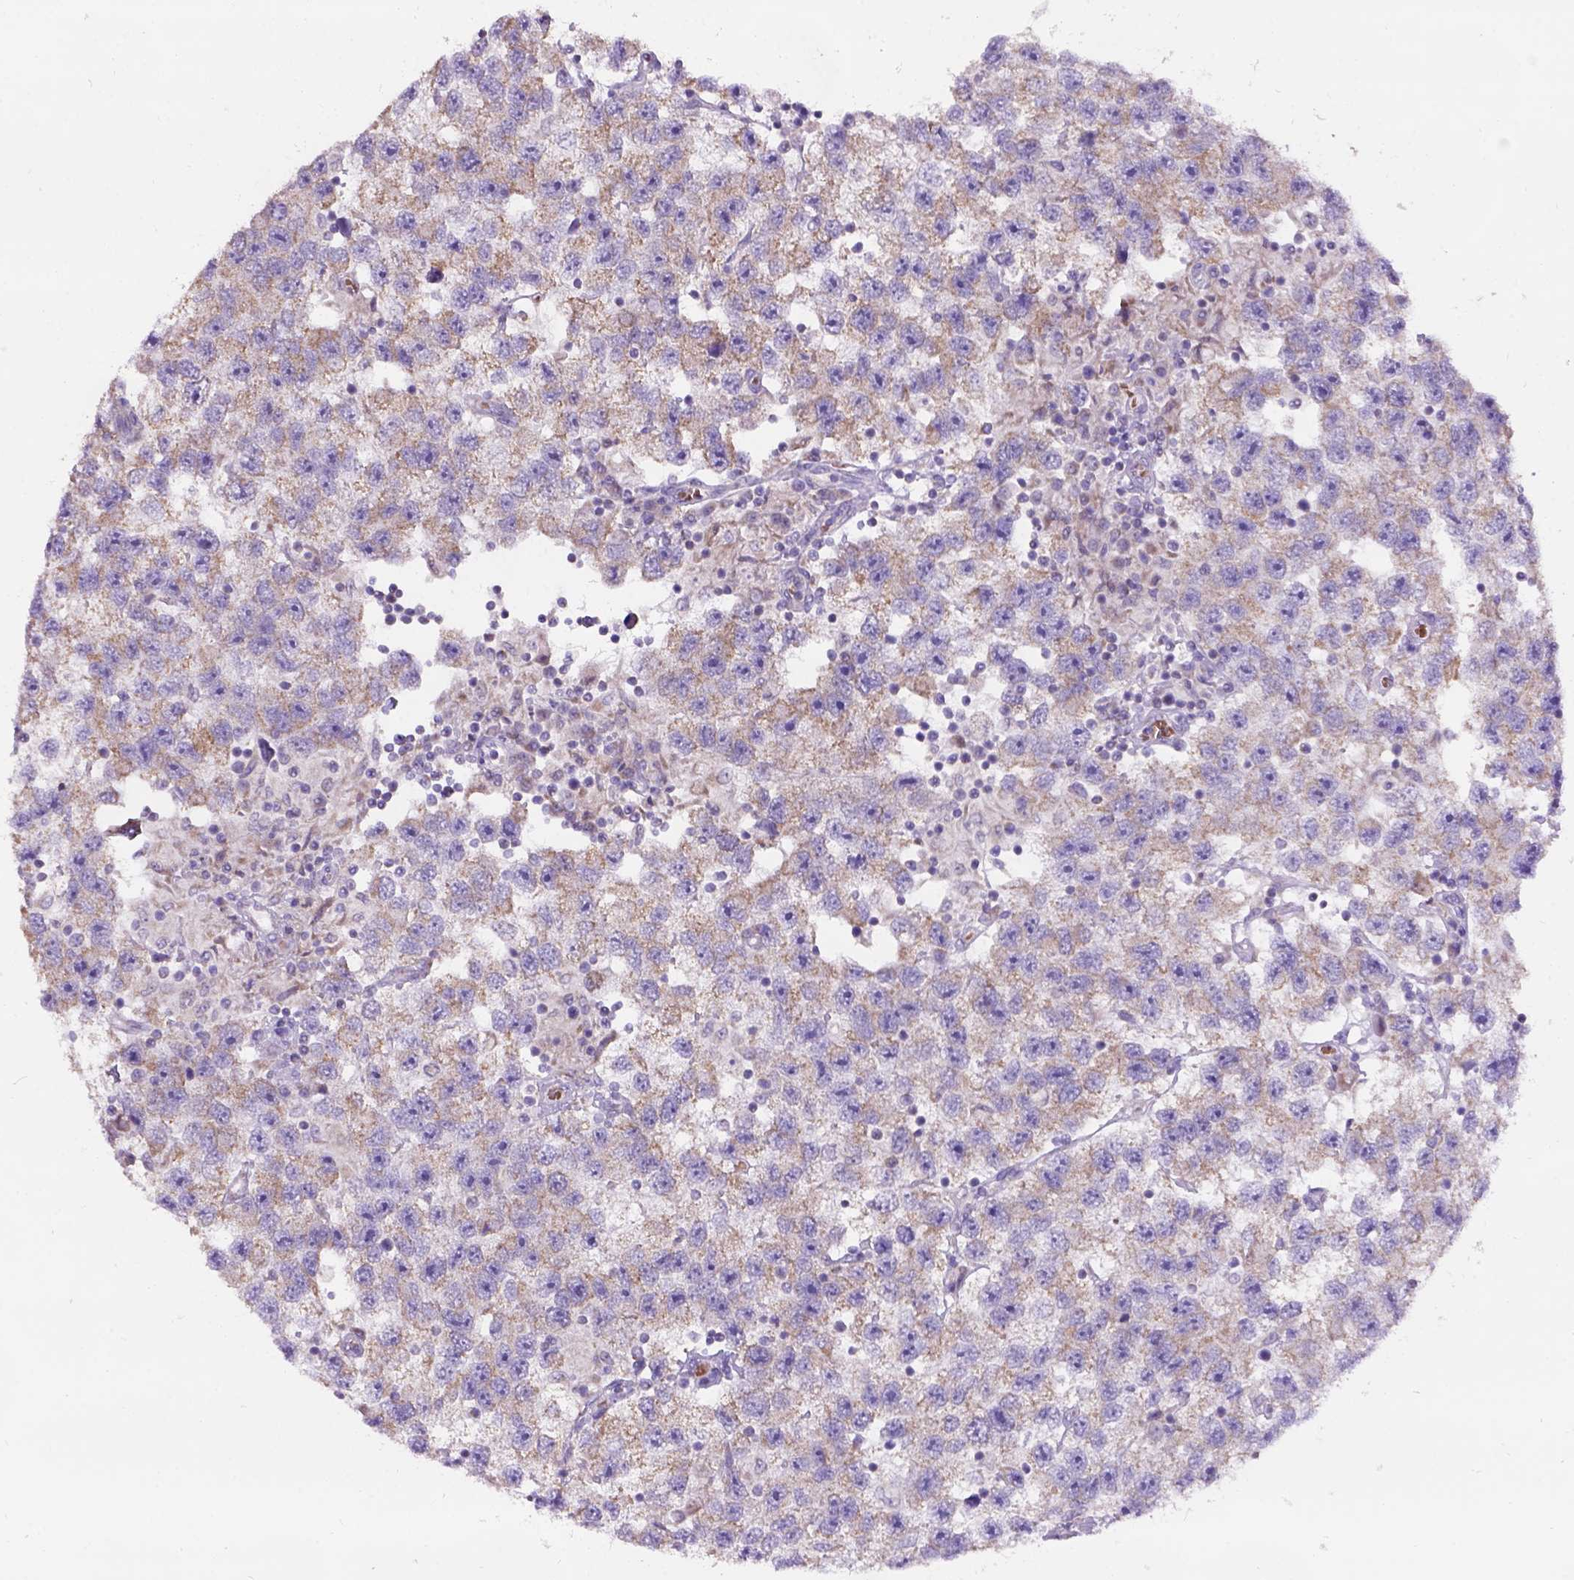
{"staining": {"intensity": "weak", "quantity": ">75%", "location": "cytoplasmic/membranous"}, "tissue": "testis cancer", "cell_type": "Tumor cells", "image_type": "cancer", "snomed": [{"axis": "morphology", "description": "Seminoma, NOS"}, {"axis": "topography", "description": "Testis"}], "caption": "Immunohistochemistry (IHC) micrograph of testis cancer stained for a protein (brown), which exhibits low levels of weak cytoplasmic/membranous staining in about >75% of tumor cells.", "gene": "L2HGDH", "patient": {"sex": "male", "age": 26}}